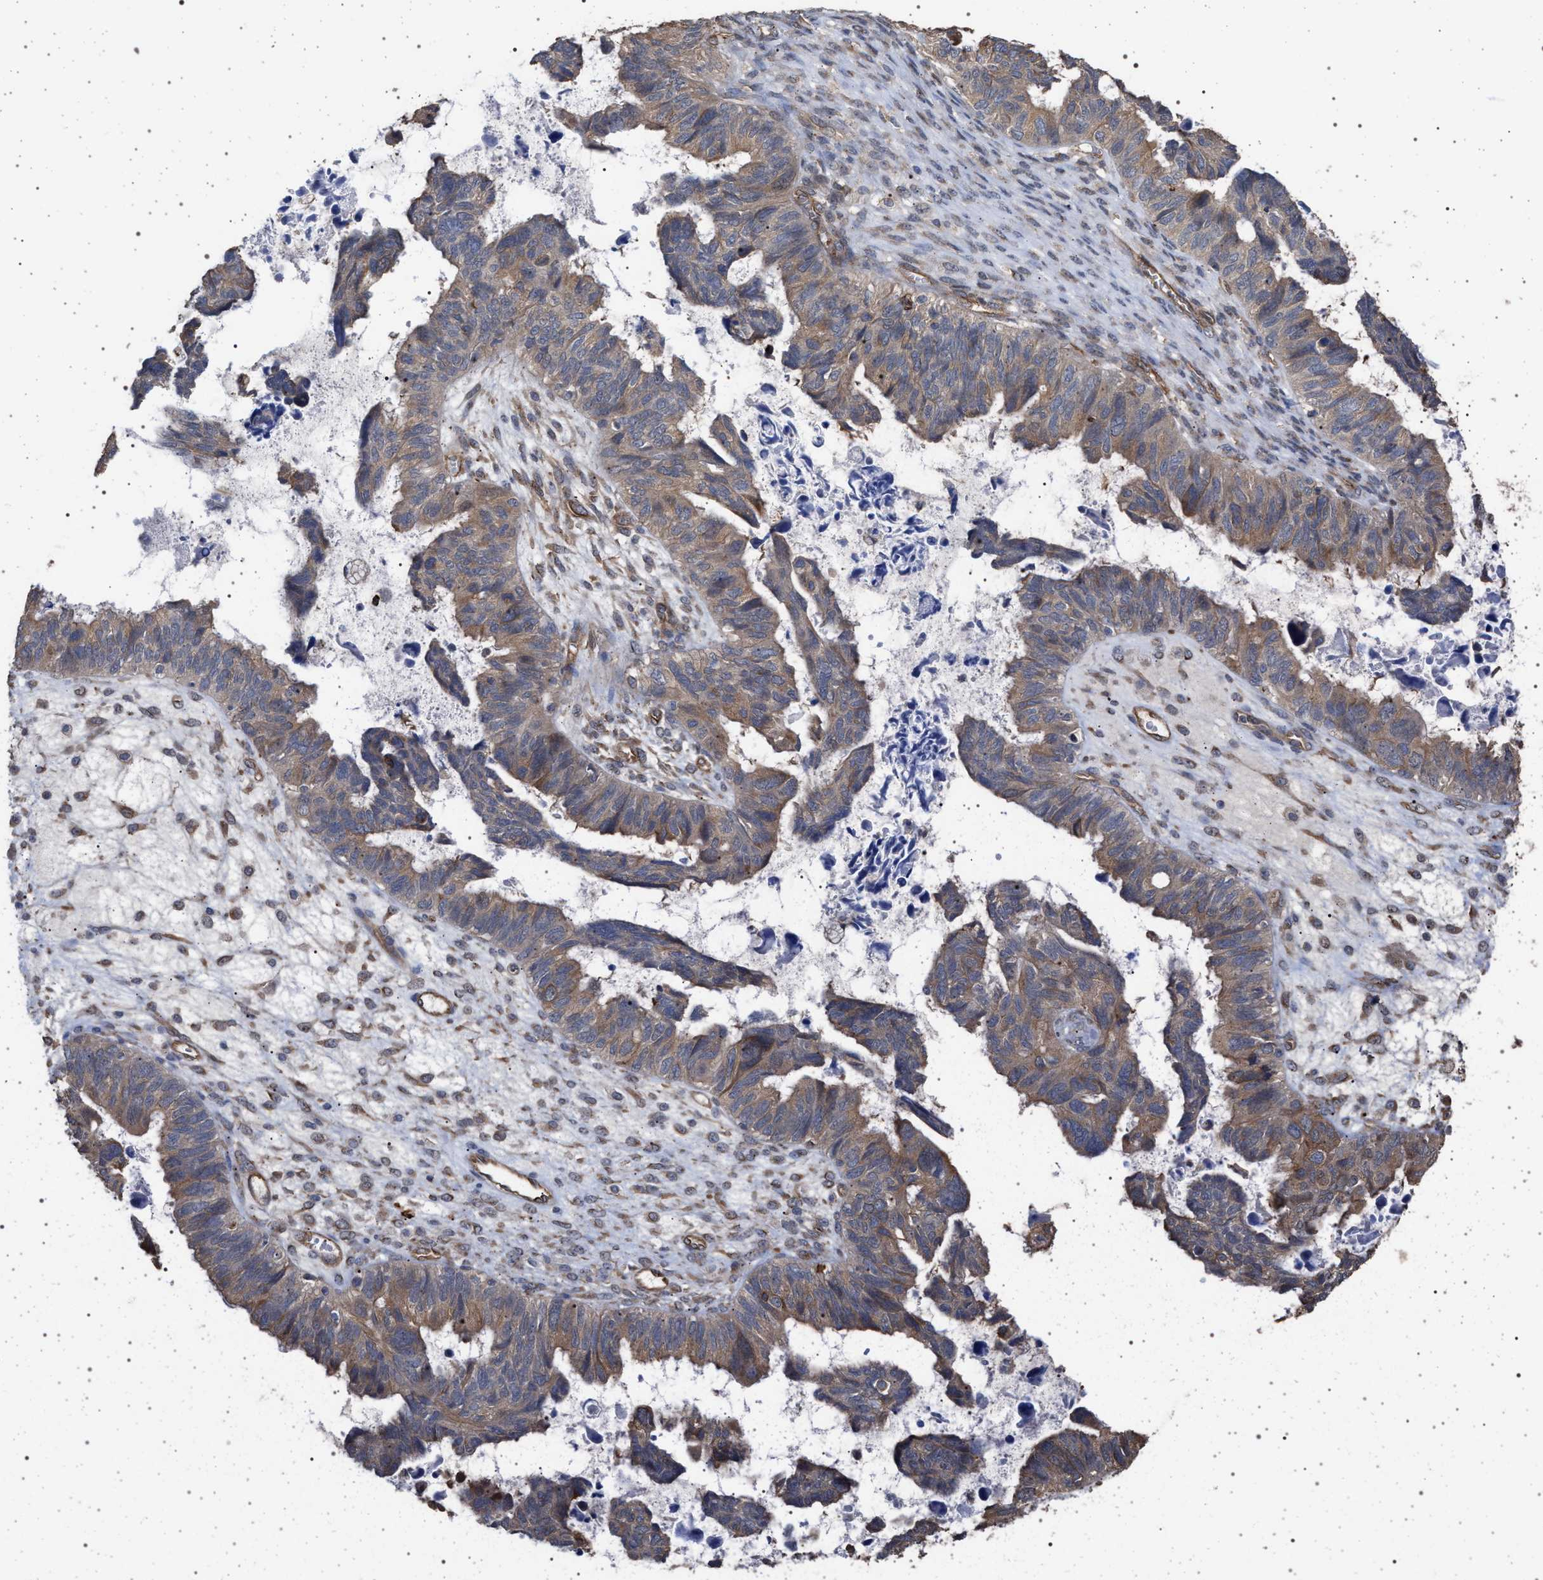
{"staining": {"intensity": "moderate", "quantity": ">75%", "location": "cytoplasmic/membranous"}, "tissue": "ovarian cancer", "cell_type": "Tumor cells", "image_type": "cancer", "snomed": [{"axis": "morphology", "description": "Cystadenocarcinoma, serous, NOS"}, {"axis": "topography", "description": "Ovary"}], "caption": "The immunohistochemical stain shows moderate cytoplasmic/membranous staining in tumor cells of ovarian serous cystadenocarcinoma tissue.", "gene": "IFT20", "patient": {"sex": "female", "age": 79}}